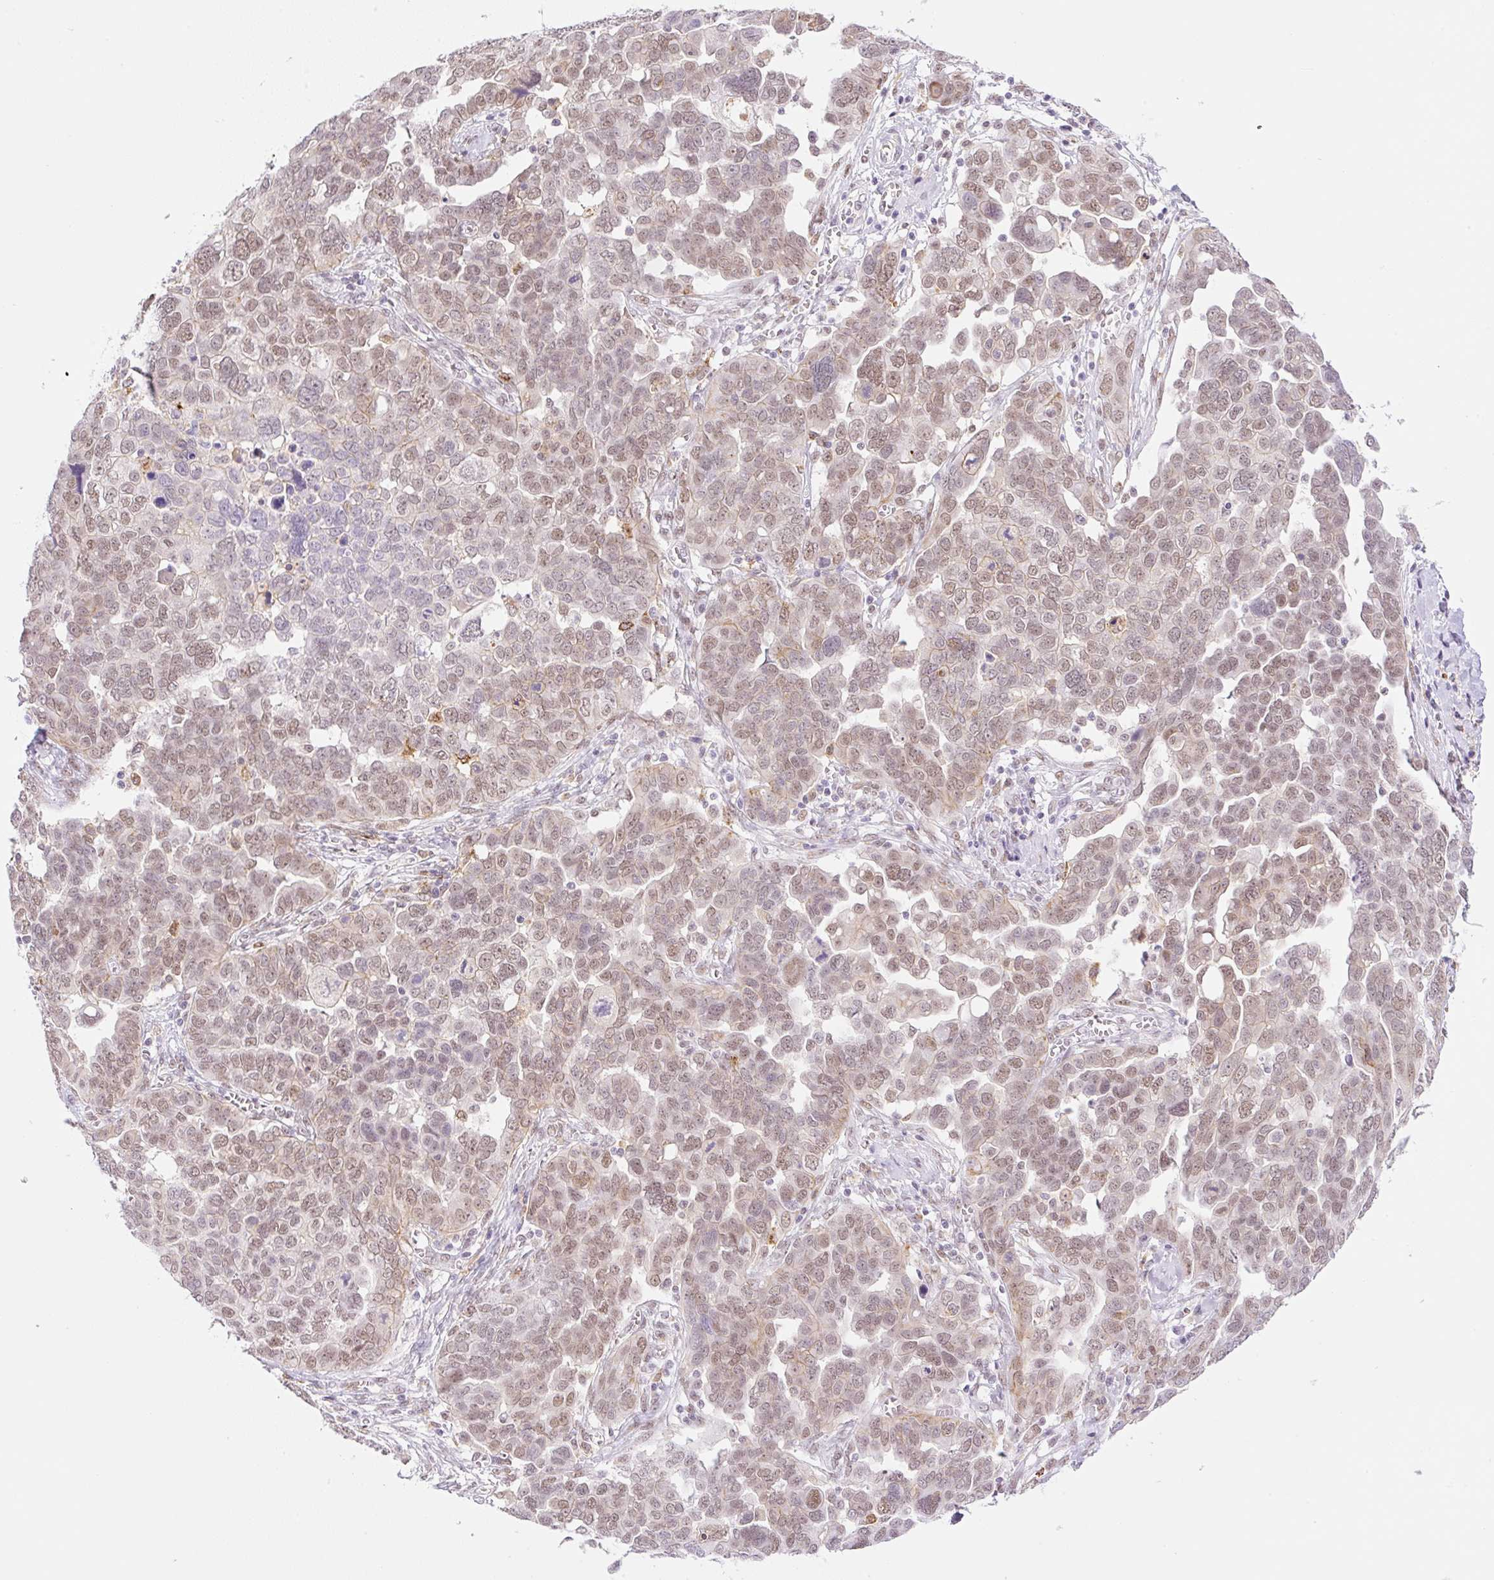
{"staining": {"intensity": "moderate", "quantity": ">75%", "location": "nuclear"}, "tissue": "ovarian cancer", "cell_type": "Tumor cells", "image_type": "cancer", "snomed": [{"axis": "morphology", "description": "Cystadenocarcinoma, serous, NOS"}, {"axis": "topography", "description": "Ovary"}], "caption": "Immunohistochemistry image of ovarian cancer (serous cystadenocarcinoma) stained for a protein (brown), which reveals medium levels of moderate nuclear positivity in approximately >75% of tumor cells.", "gene": "PALM3", "patient": {"sex": "female", "age": 59}}